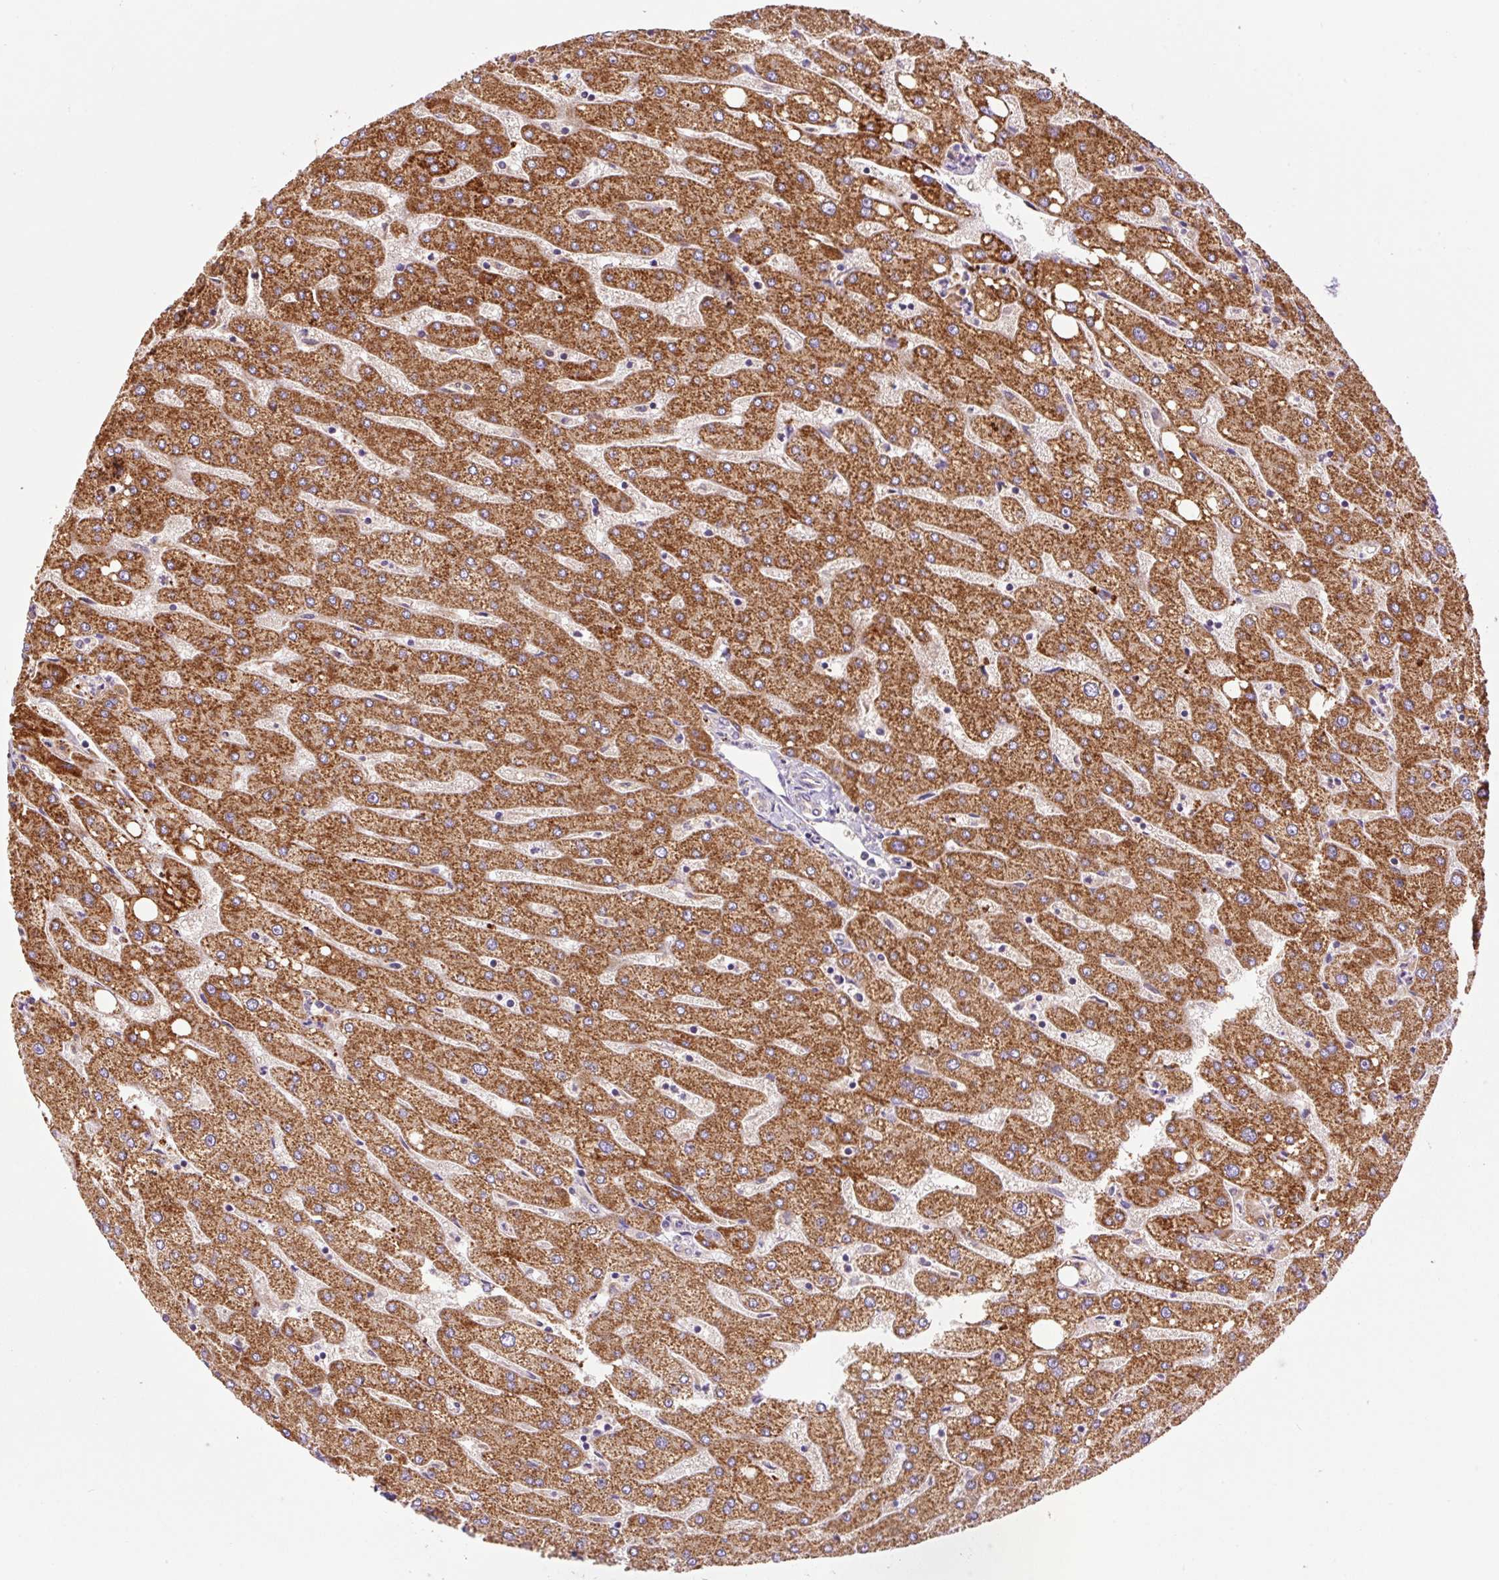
{"staining": {"intensity": "negative", "quantity": "none", "location": "none"}, "tissue": "liver", "cell_type": "Cholangiocytes", "image_type": "normal", "snomed": [{"axis": "morphology", "description": "Normal tissue, NOS"}, {"axis": "topography", "description": "Liver"}], "caption": "There is no significant staining in cholangiocytes of liver.", "gene": "PCK2", "patient": {"sex": "male", "age": 67}}